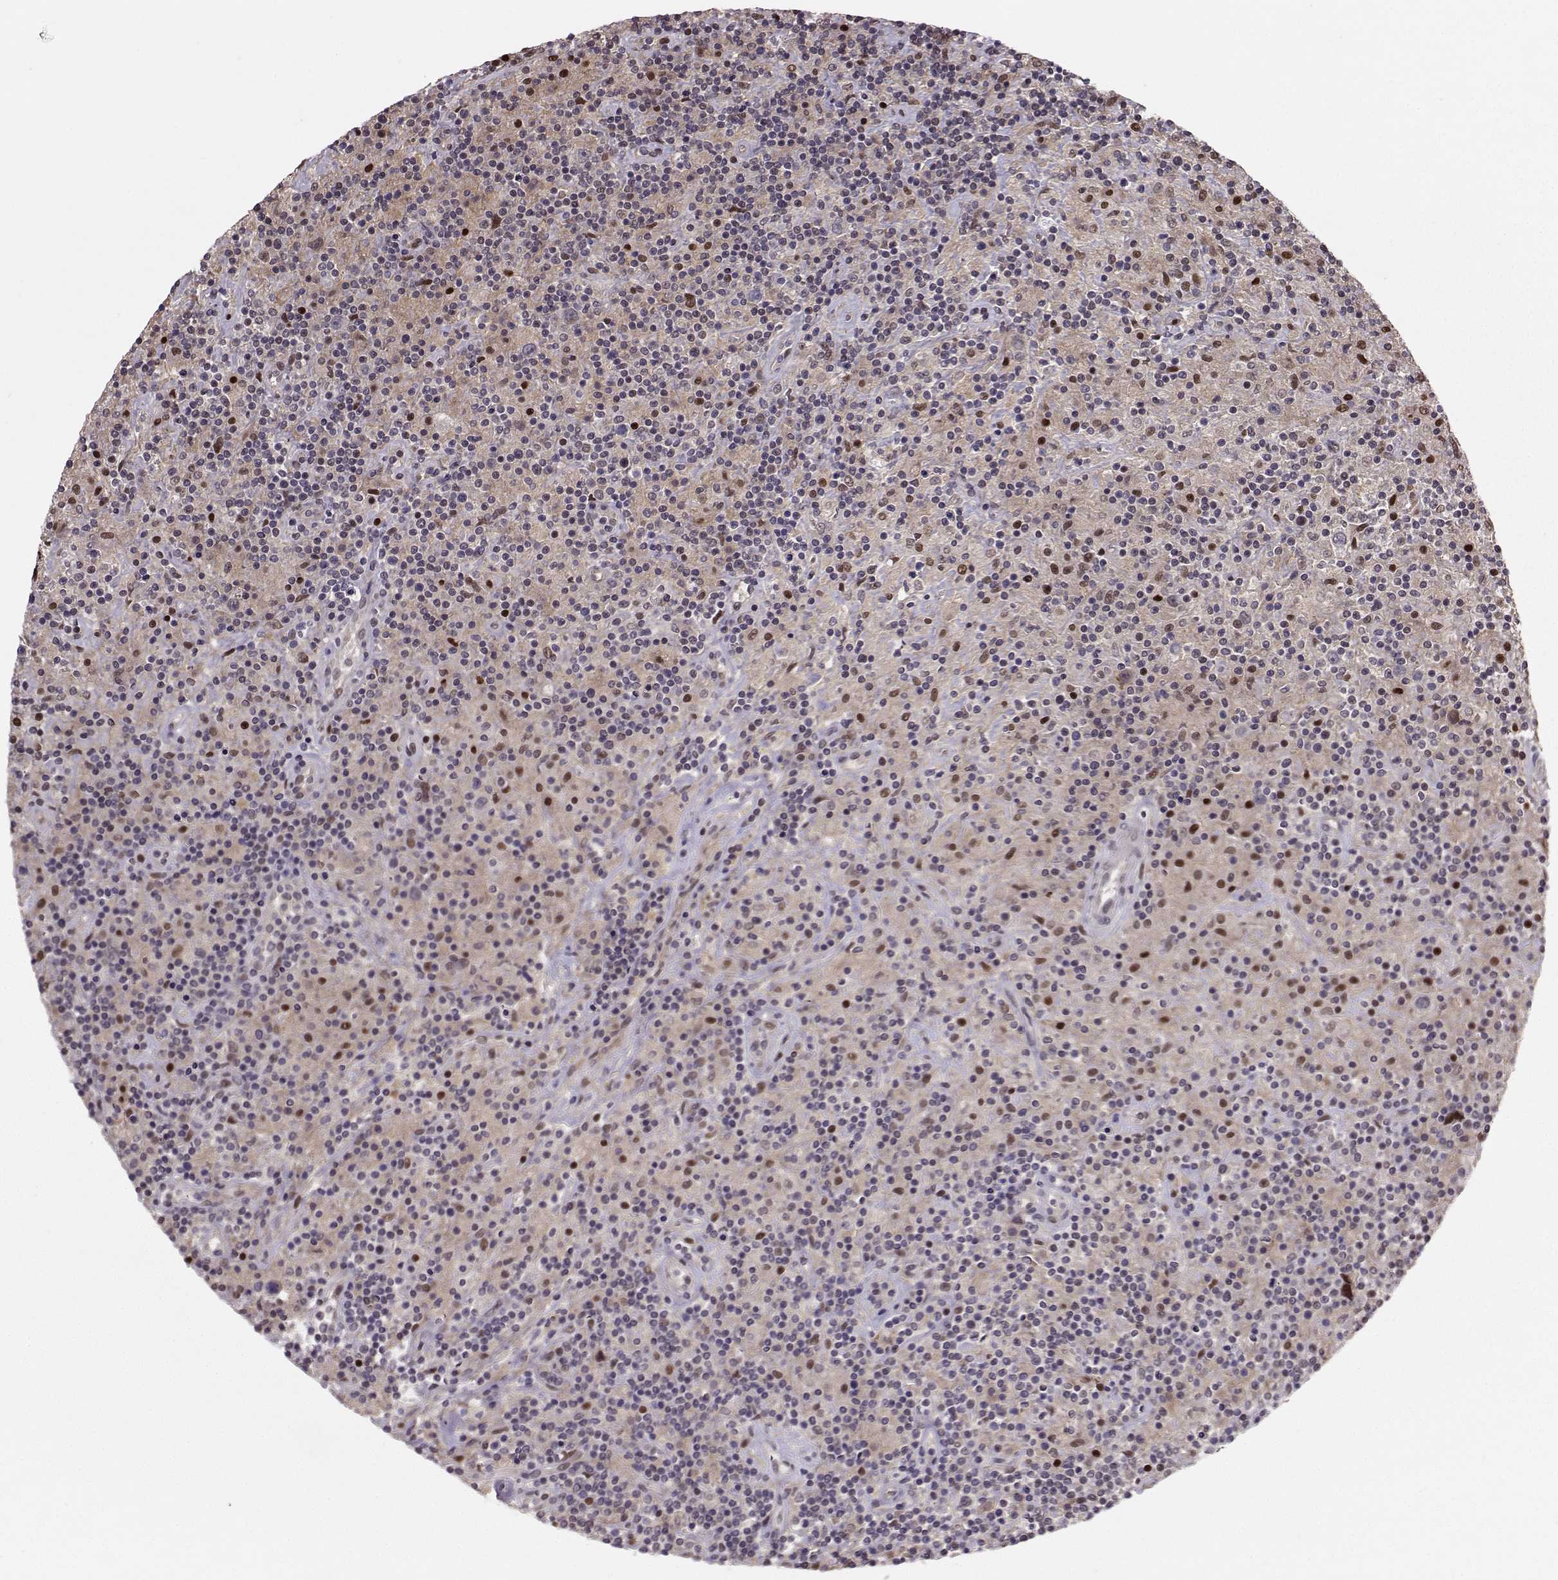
{"staining": {"intensity": "negative", "quantity": "none", "location": "none"}, "tissue": "lymphoma", "cell_type": "Tumor cells", "image_type": "cancer", "snomed": [{"axis": "morphology", "description": "Hodgkin's disease, NOS"}, {"axis": "topography", "description": "Lymph node"}], "caption": "High power microscopy image of an IHC micrograph of Hodgkin's disease, revealing no significant staining in tumor cells.", "gene": "PKP2", "patient": {"sex": "male", "age": 70}}